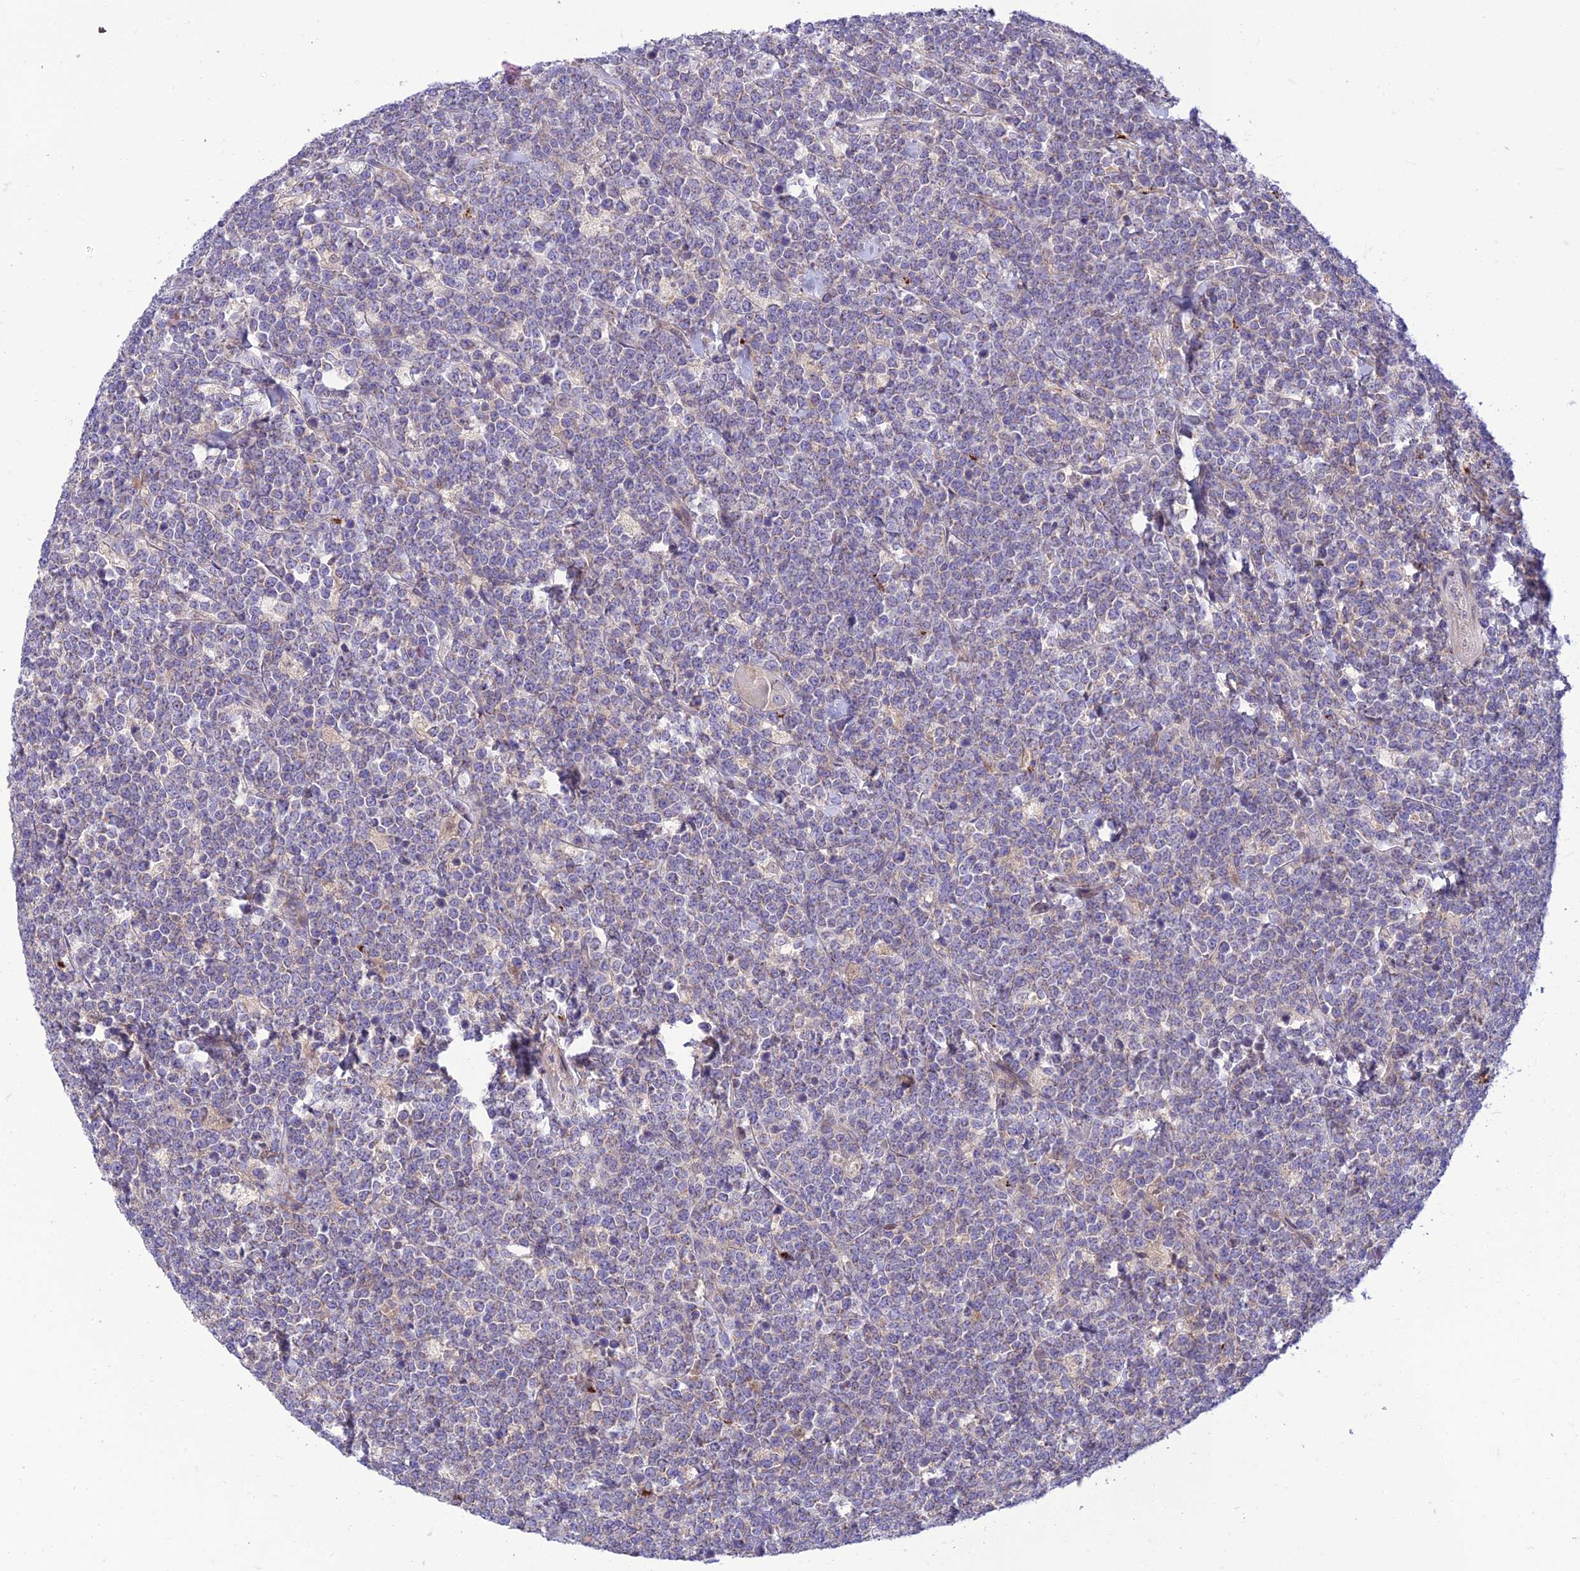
{"staining": {"intensity": "negative", "quantity": "none", "location": "none"}, "tissue": "lymphoma", "cell_type": "Tumor cells", "image_type": "cancer", "snomed": [{"axis": "morphology", "description": "Malignant lymphoma, non-Hodgkin's type, High grade"}, {"axis": "topography", "description": "Small intestine"}], "caption": "IHC histopathology image of malignant lymphoma, non-Hodgkin's type (high-grade) stained for a protein (brown), which shows no positivity in tumor cells. Brightfield microscopy of IHC stained with DAB (brown) and hematoxylin (blue), captured at high magnification.", "gene": "IRAK3", "patient": {"sex": "male", "age": 8}}